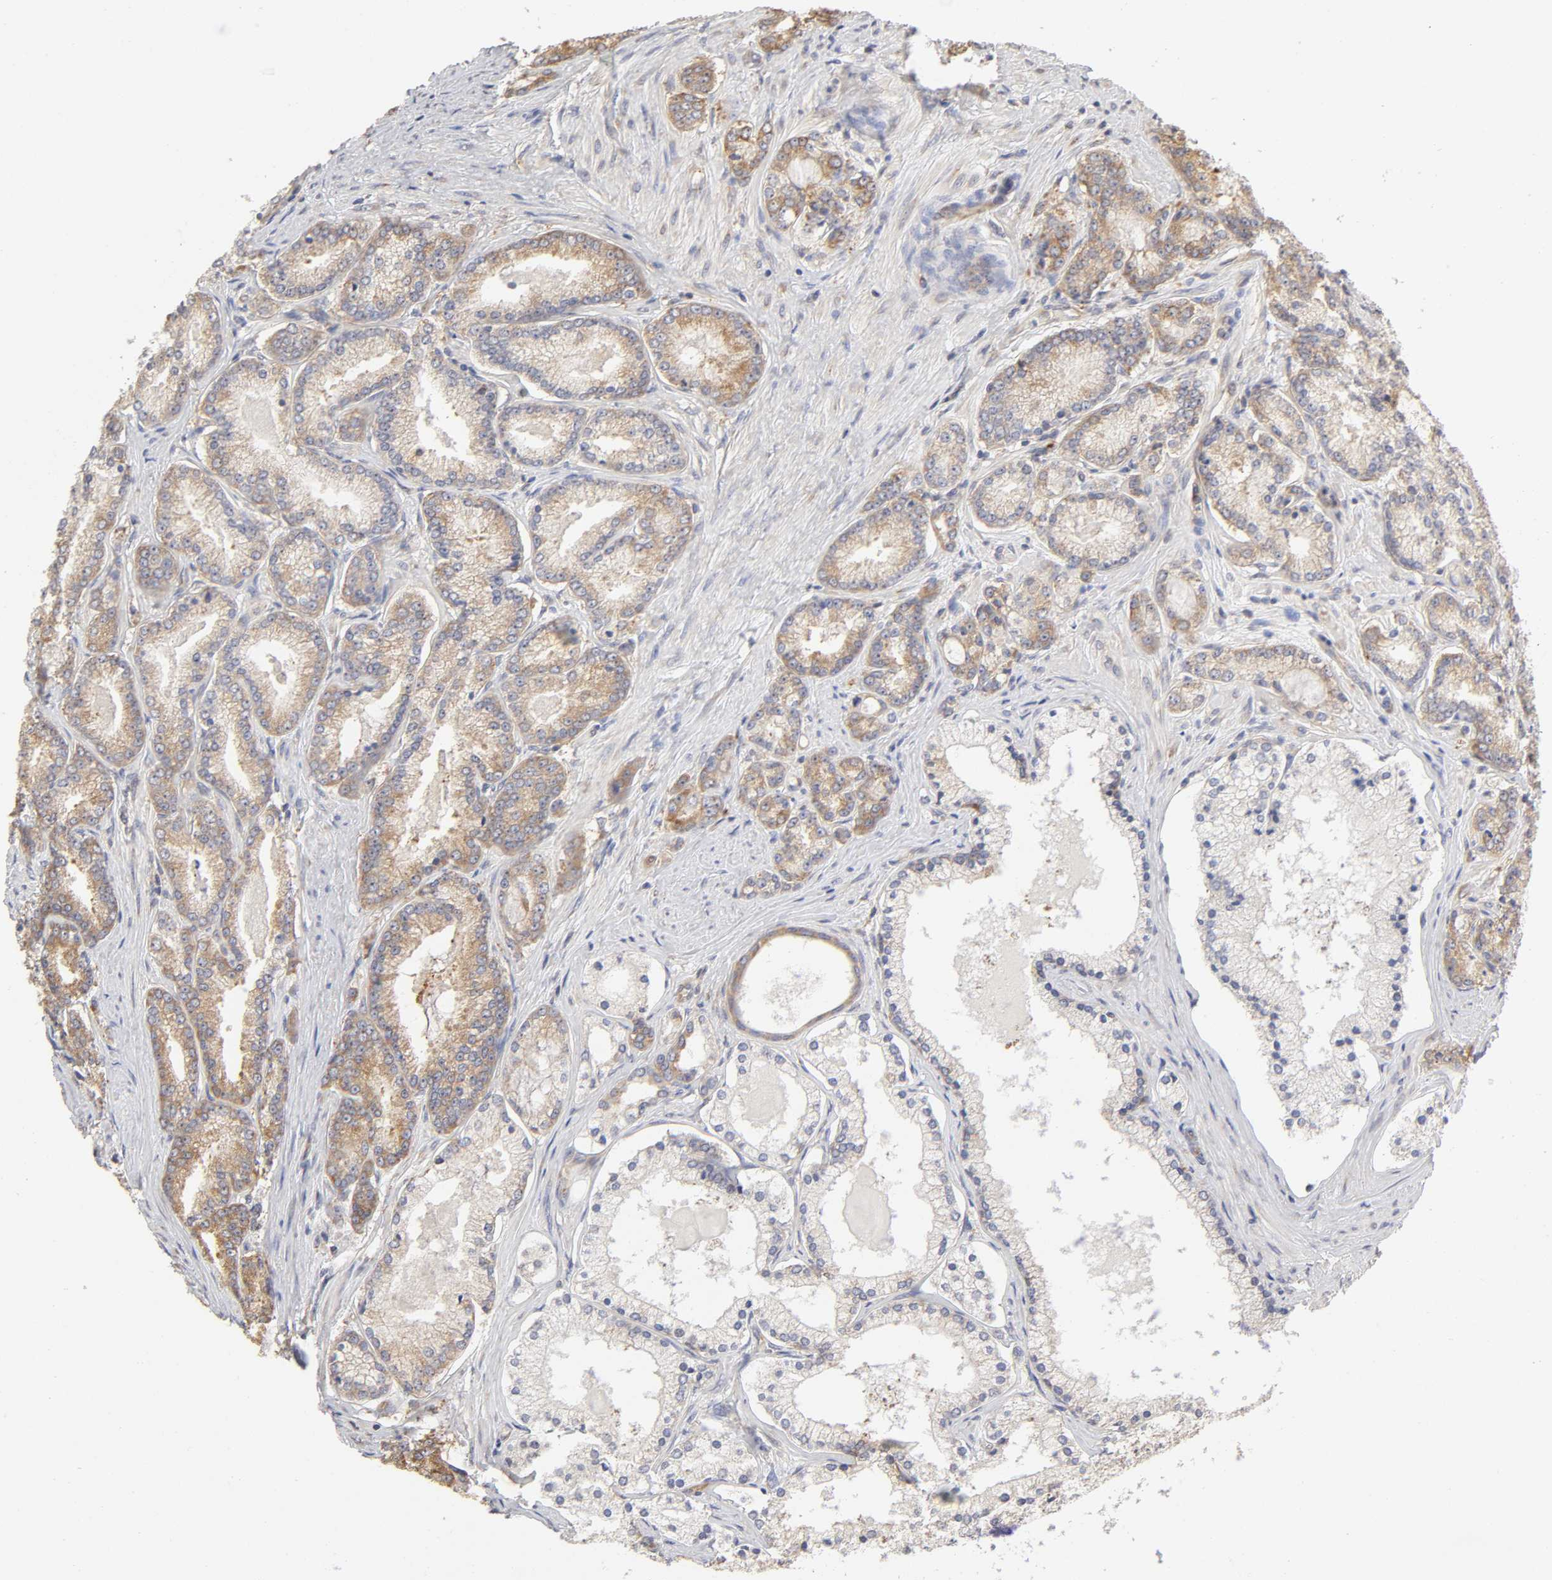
{"staining": {"intensity": "moderate", "quantity": ">75%", "location": "cytoplasmic/membranous"}, "tissue": "prostate cancer", "cell_type": "Tumor cells", "image_type": "cancer", "snomed": [{"axis": "morphology", "description": "Adenocarcinoma, Low grade"}, {"axis": "topography", "description": "Prostate"}], "caption": "The immunohistochemical stain labels moderate cytoplasmic/membranous staining in tumor cells of prostate cancer (adenocarcinoma (low-grade)) tissue. The staining is performed using DAB (3,3'-diaminobenzidine) brown chromogen to label protein expression. The nuclei are counter-stained blue using hematoxylin.", "gene": "RPL14", "patient": {"sex": "male", "age": 71}}